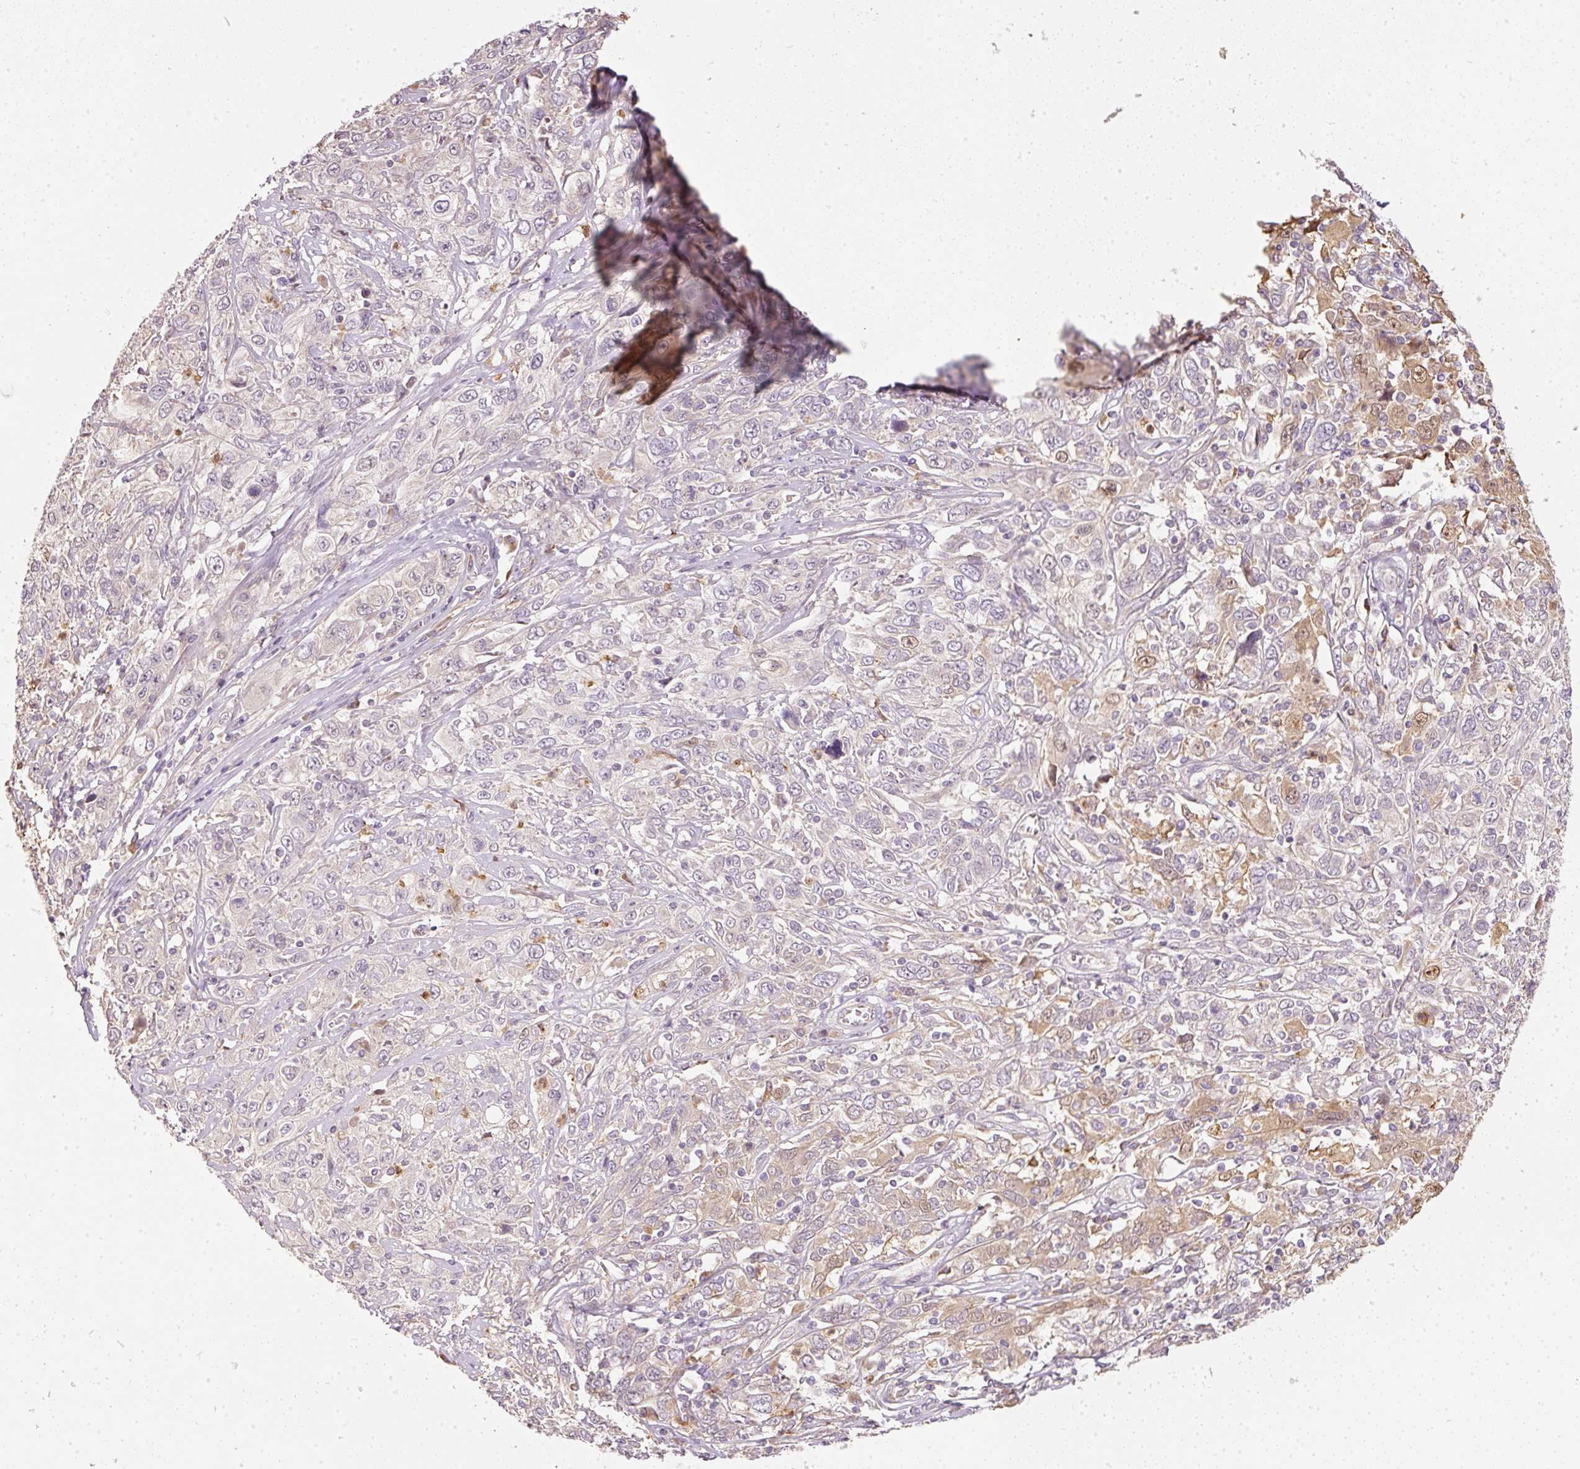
{"staining": {"intensity": "weak", "quantity": "<25%", "location": "cytoplasmic/membranous"}, "tissue": "cervical cancer", "cell_type": "Tumor cells", "image_type": "cancer", "snomed": [{"axis": "morphology", "description": "Squamous cell carcinoma, NOS"}, {"axis": "topography", "description": "Cervix"}], "caption": "Tumor cells show no significant positivity in cervical cancer (squamous cell carcinoma). (Stains: DAB (3,3'-diaminobenzidine) immunohistochemistry (IHC) with hematoxylin counter stain, Microscopy: brightfield microscopy at high magnification).", "gene": "CTTNBP2", "patient": {"sex": "female", "age": 46}}